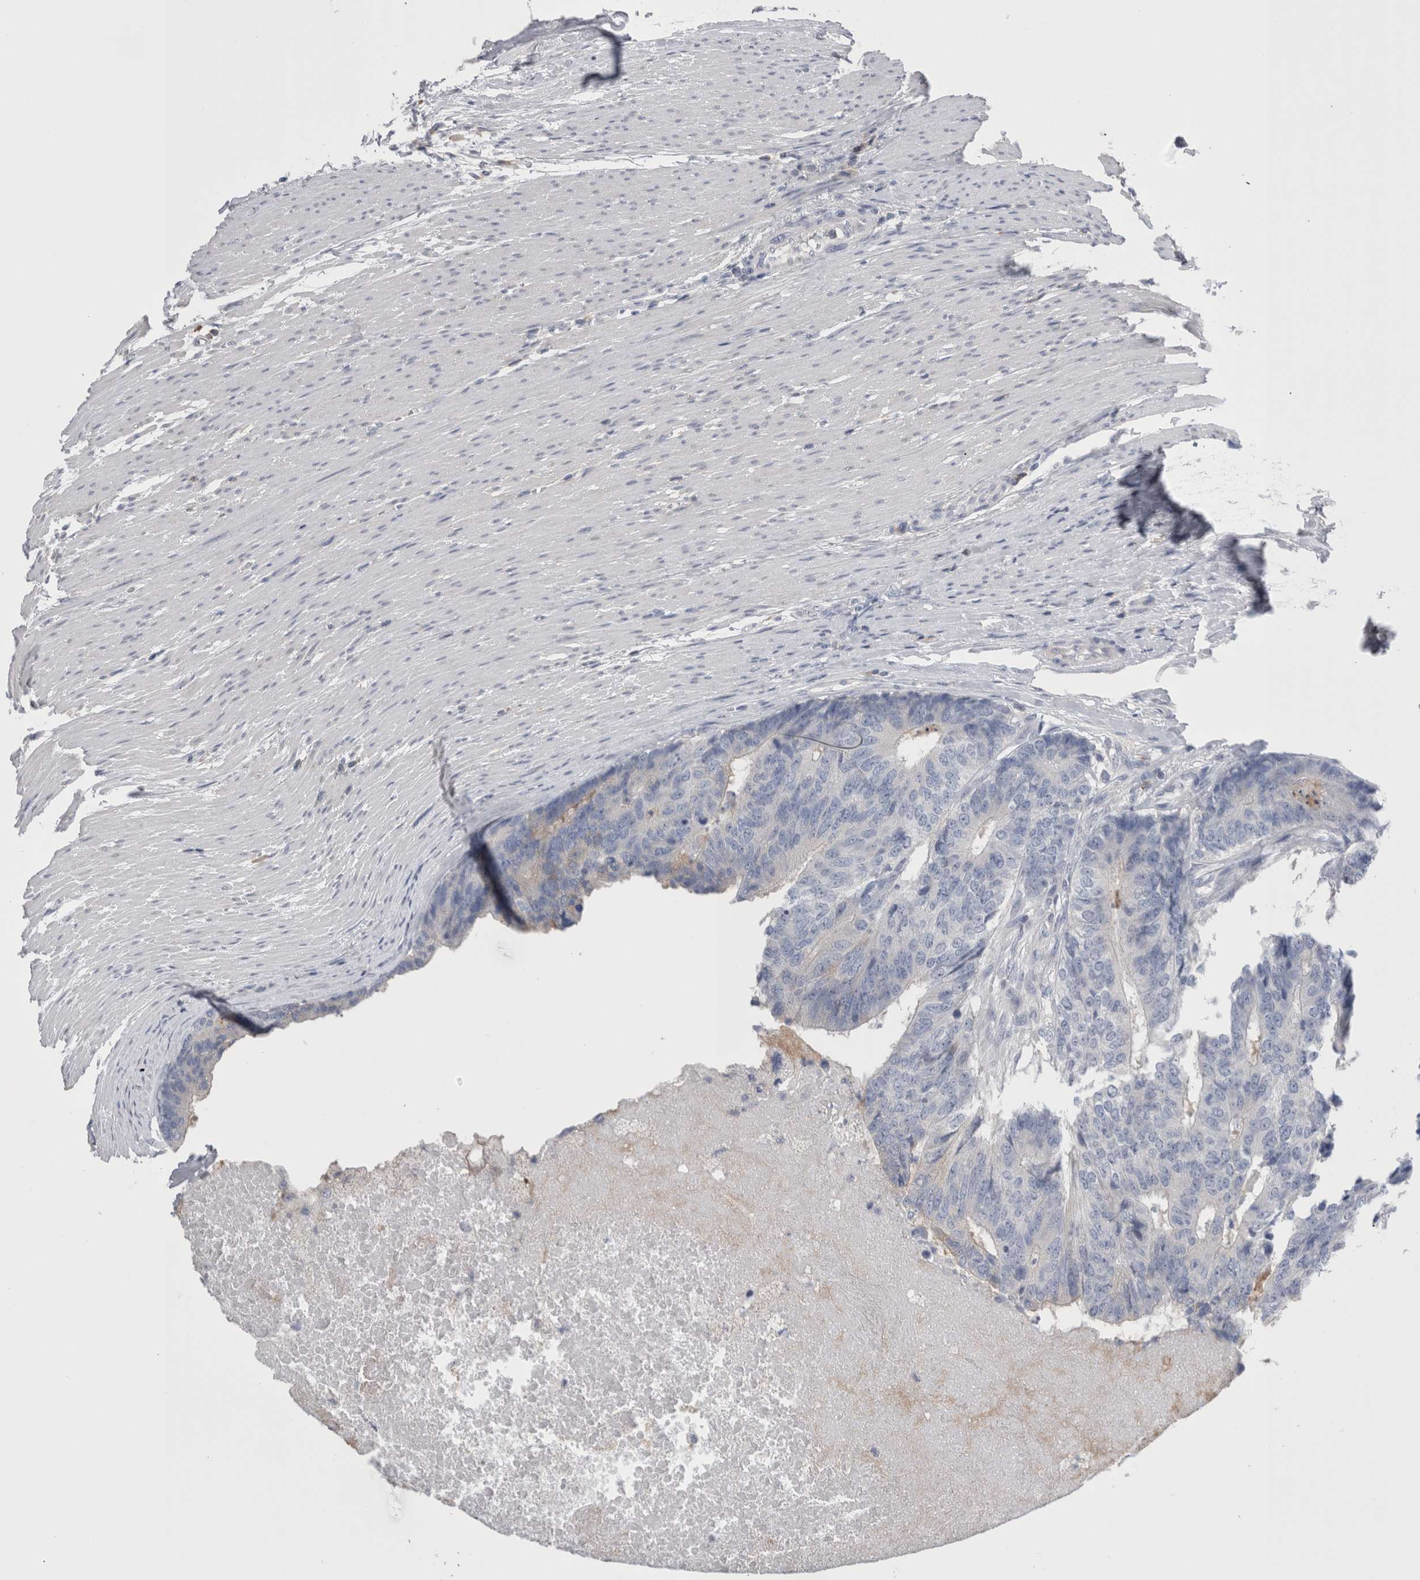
{"staining": {"intensity": "moderate", "quantity": "25%-75%", "location": "cytoplasmic/membranous"}, "tissue": "colorectal cancer", "cell_type": "Tumor cells", "image_type": "cancer", "snomed": [{"axis": "morphology", "description": "Adenocarcinoma, NOS"}, {"axis": "topography", "description": "Colon"}], "caption": "A brown stain shows moderate cytoplasmic/membranous staining of a protein in human adenocarcinoma (colorectal) tumor cells.", "gene": "DCTN6", "patient": {"sex": "female", "age": 67}}